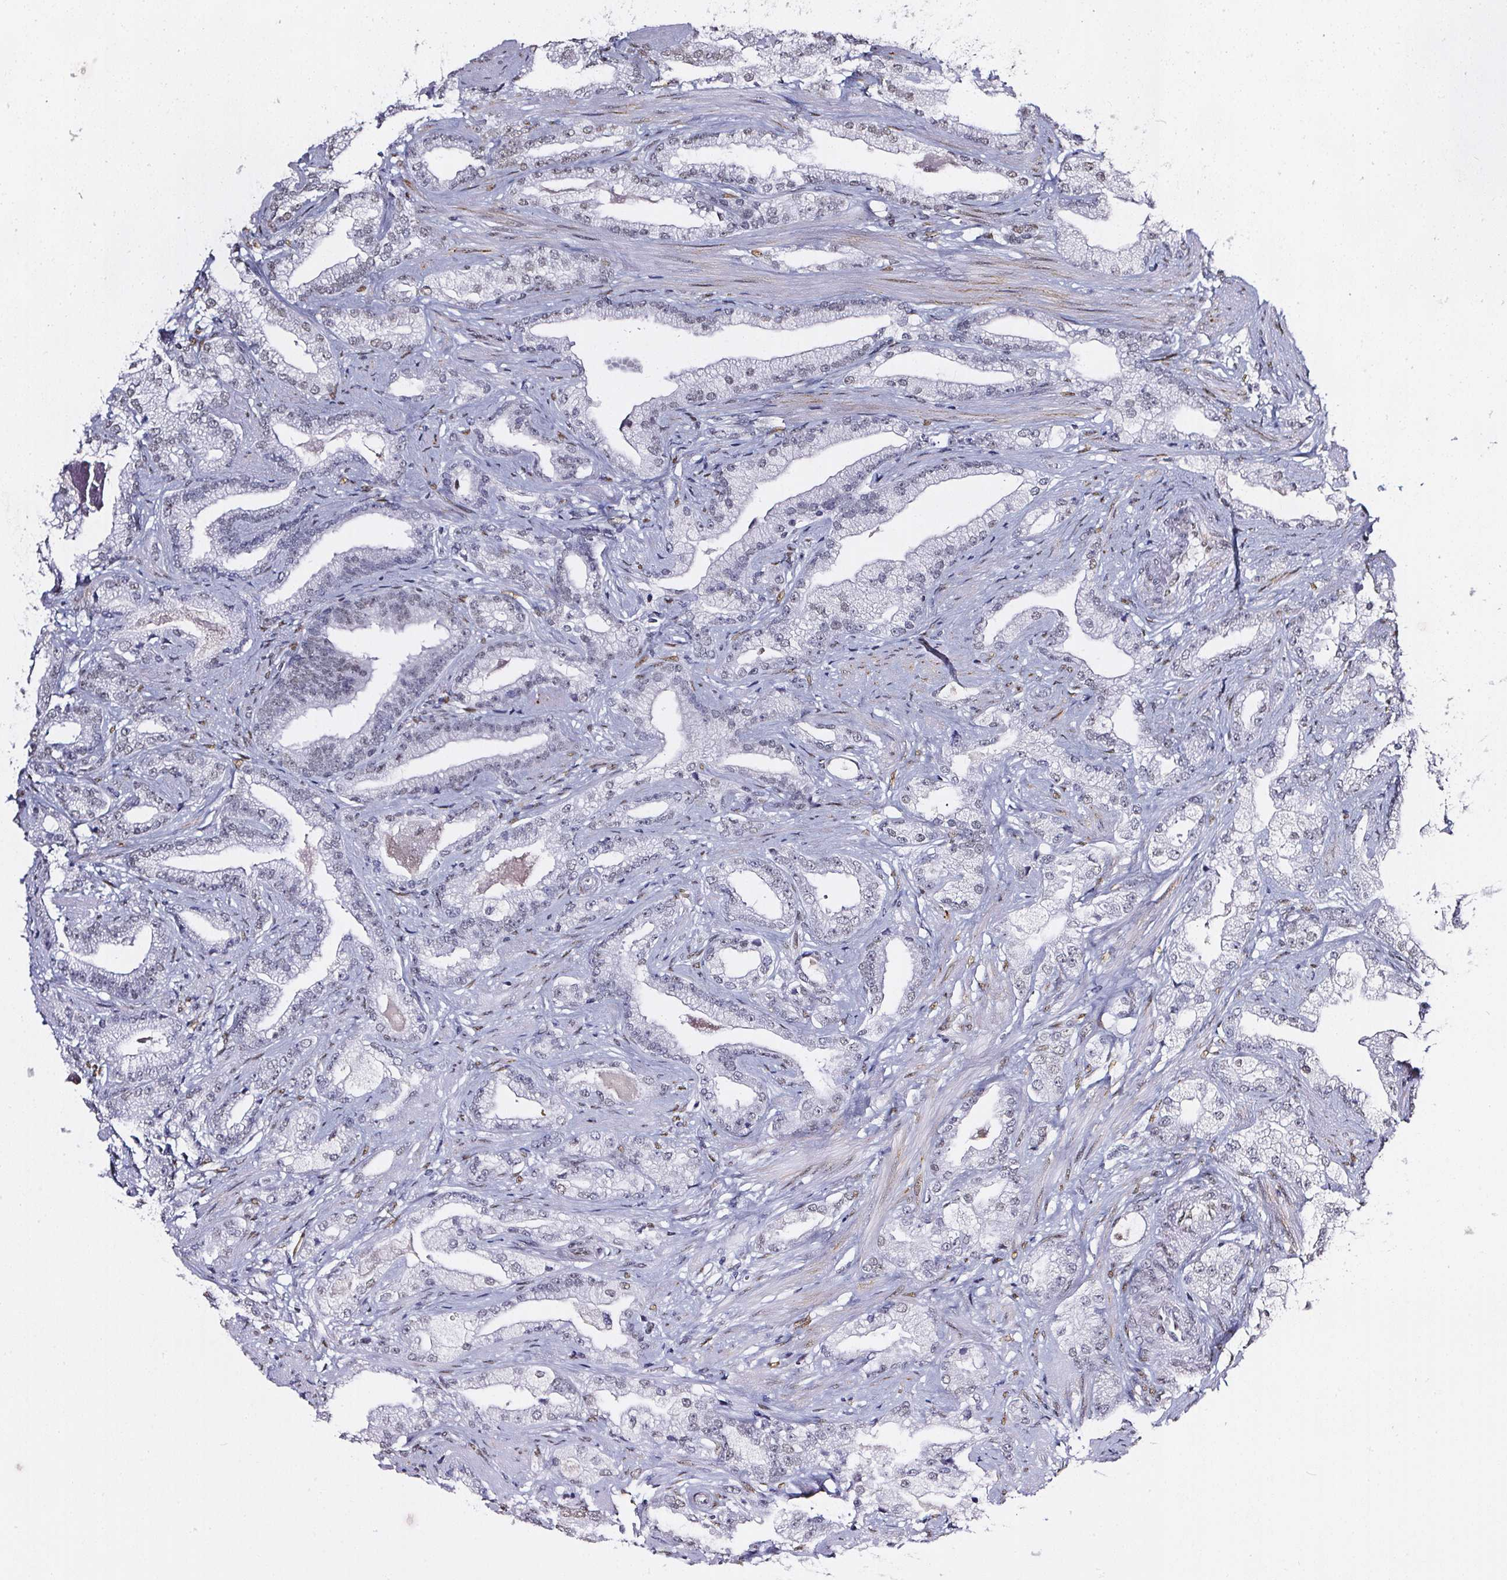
{"staining": {"intensity": "weak", "quantity": "25%-75%", "location": "nuclear"}, "tissue": "prostate cancer", "cell_type": "Tumor cells", "image_type": "cancer", "snomed": [{"axis": "morphology", "description": "Adenocarcinoma, Low grade"}, {"axis": "topography", "description": "Prostate"}], "caption": "This image demonstrates immunohistochemistry (IHC) staining of prostate cancer (adenocarcinoma (low-grade)), with low weak nuclear staining in about 25%-75% of tumor cells.", "gene": "GP6", "patient": {"sex": "male", "age": 61}}